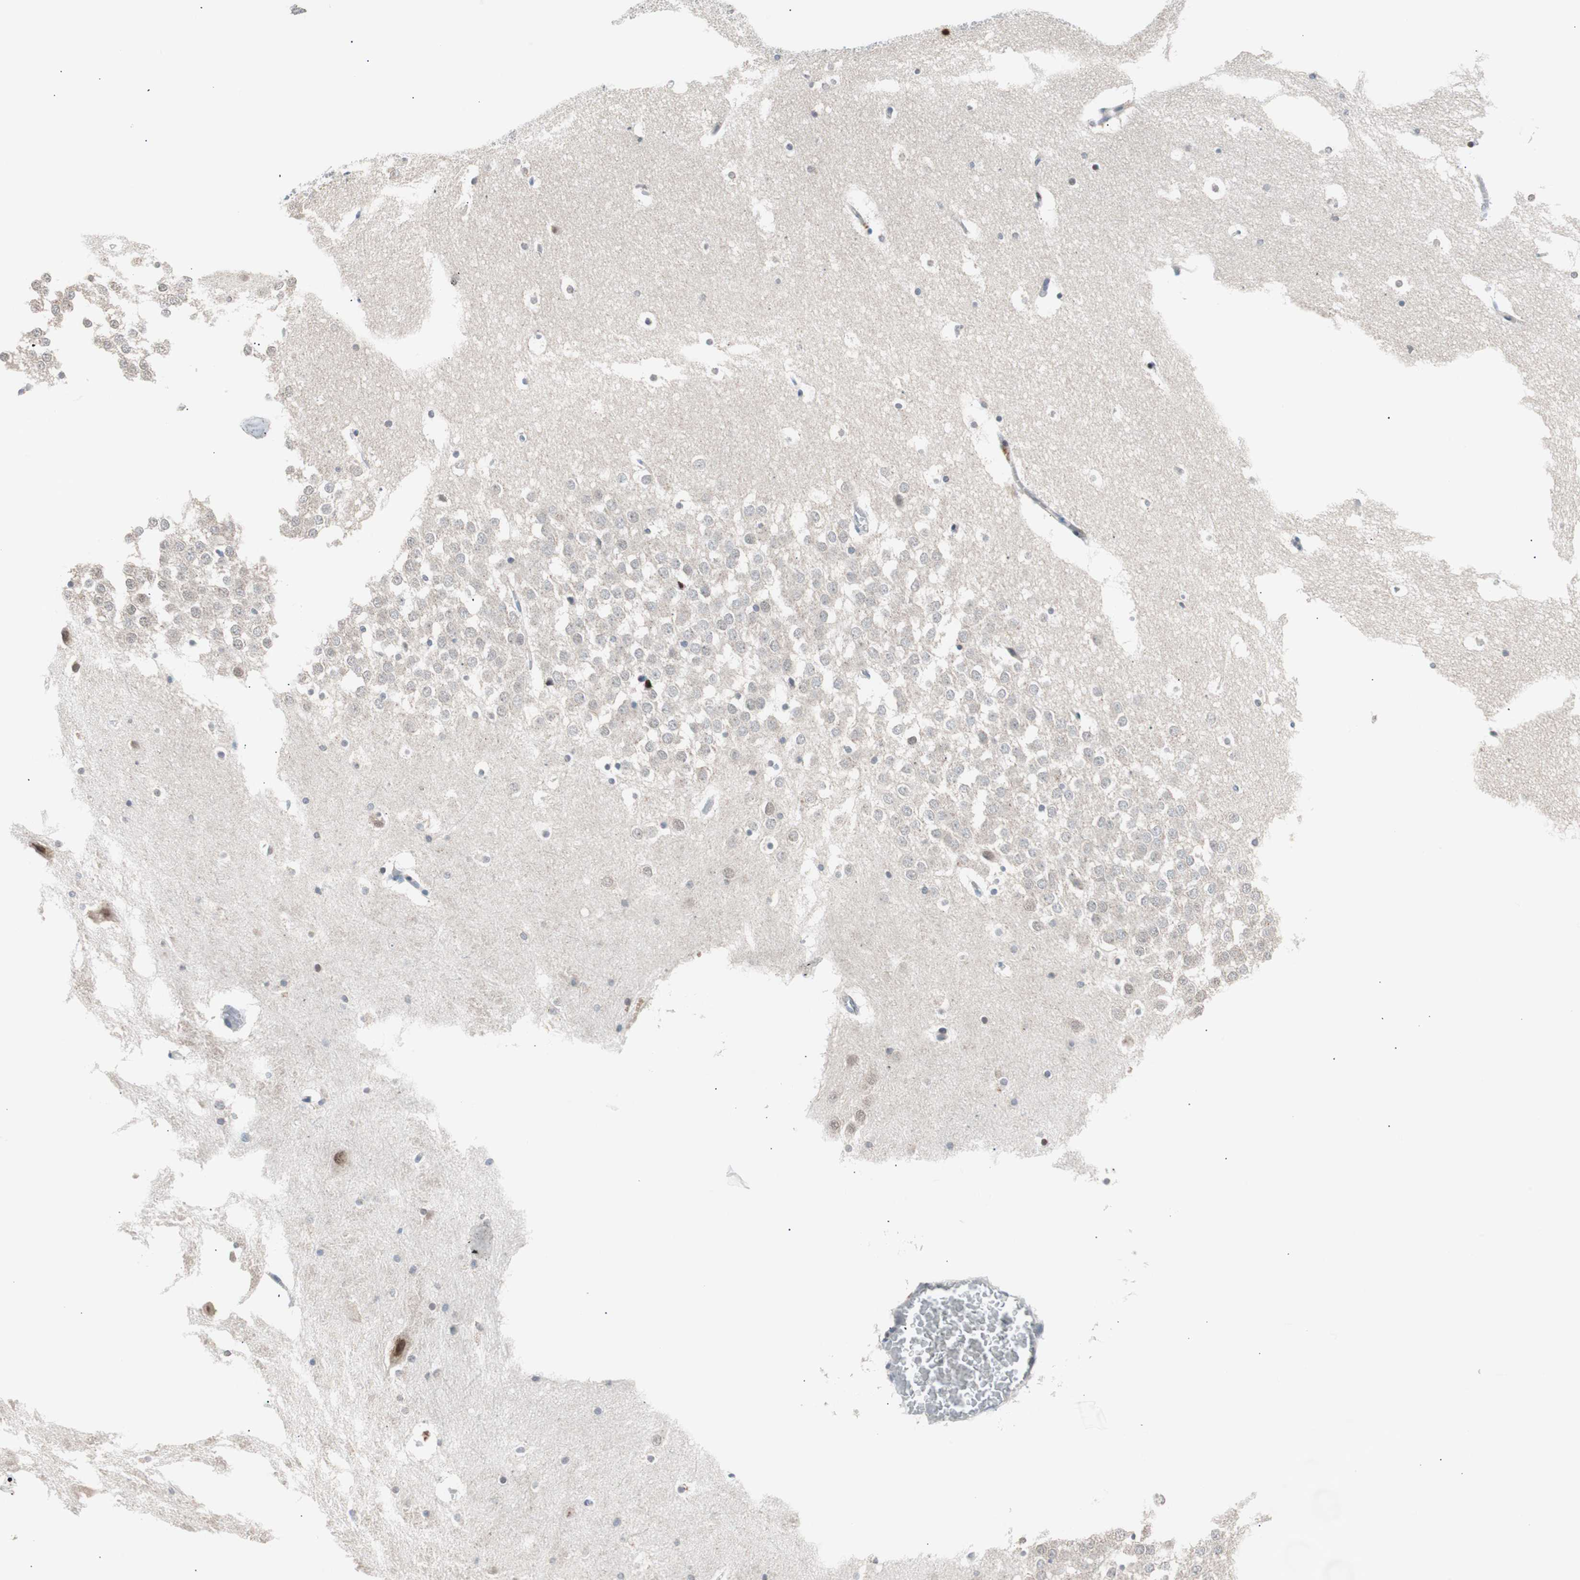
{"staining": {"intensity": "negative", "quantity": "none", "location": "none"}, "tissue": "hippocampus", "cell_type": "Glial cells", "image_type": "normal", "snomed": [{"axis": "morphology", "description": "Normal tissue, NOS"}, {"axis": "topography", "description": "Hippocampus"}], "caption": "The histopathology image exhibits no staining of glial cells in normal hippocampus. Brightfield microscopy of immunohistochemistry stained with DAB (3,3'-diaminobenzidine) (brown) and hematoxylin (blue), captured at high magnification.", "gene": "POLH", "patient": {"sex": "male", "age": 45}}